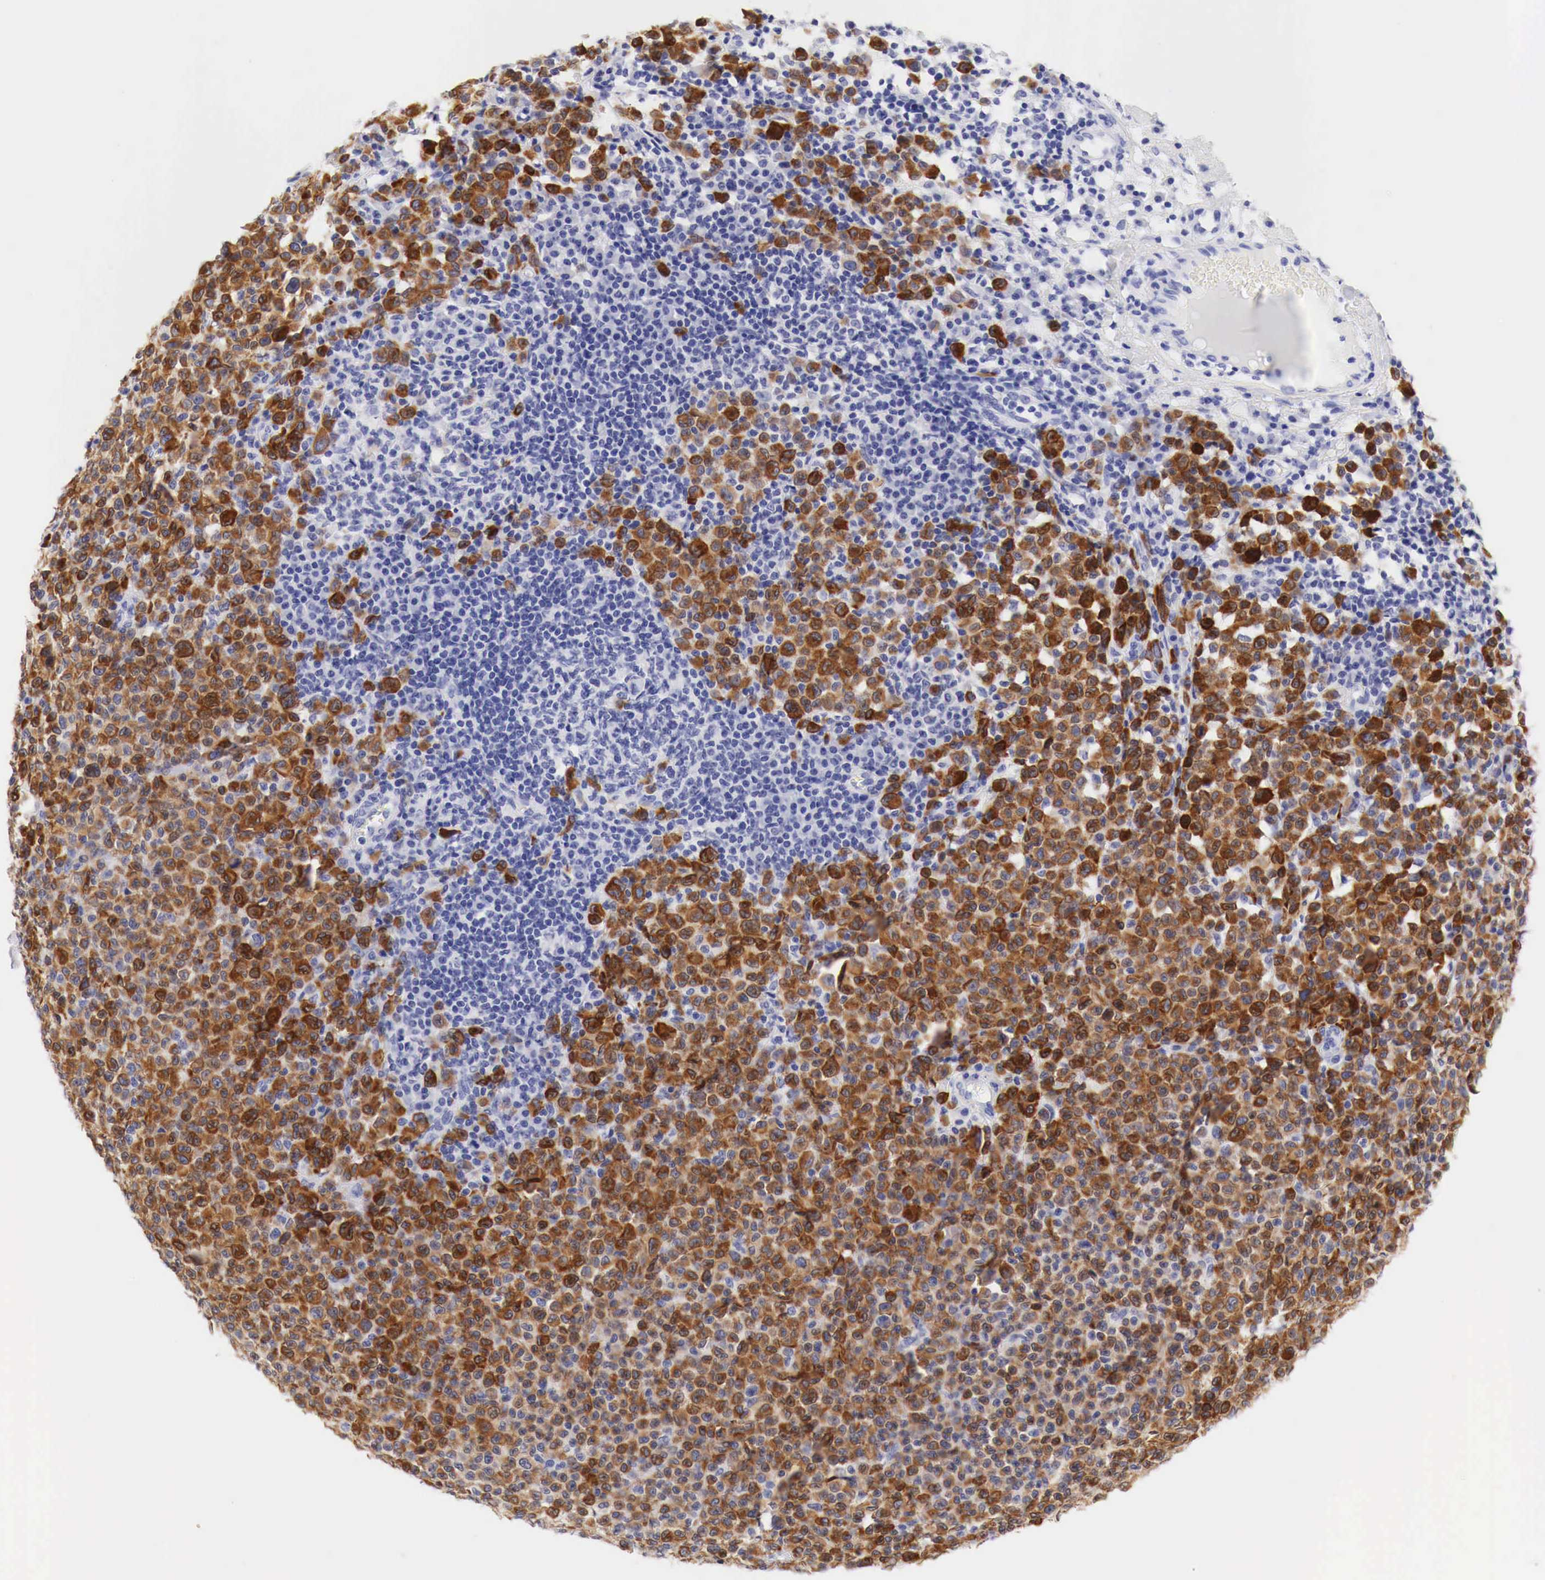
{"staining": {"intensity": "strong", "quantity": ">75%", "location": "cytoplasmic/membranous"}, "tissue": "melanoma", "cell_type": "Tumor cells", "image_type": "cancer", "snomed": [{"axis": "morphology", "description": "Malignant melanoma, Metastatic site"}, {"axis": "topography", "description": "Skin"}], "caption": "Immunohistochemistry staining of malignant melanoma (metastatic site), which exhibits high levels of strong cytoplasmic/membranous staining in about >75% of tumor cells indicating strong cytoplasmic/membranous protein positivity. The staining was performed using DAB (brown) for protein detection and nuclei were counterstained in hematoxylin (blue).", "gene": "TYR", "patient": {"sex": "male", "age": 32}}